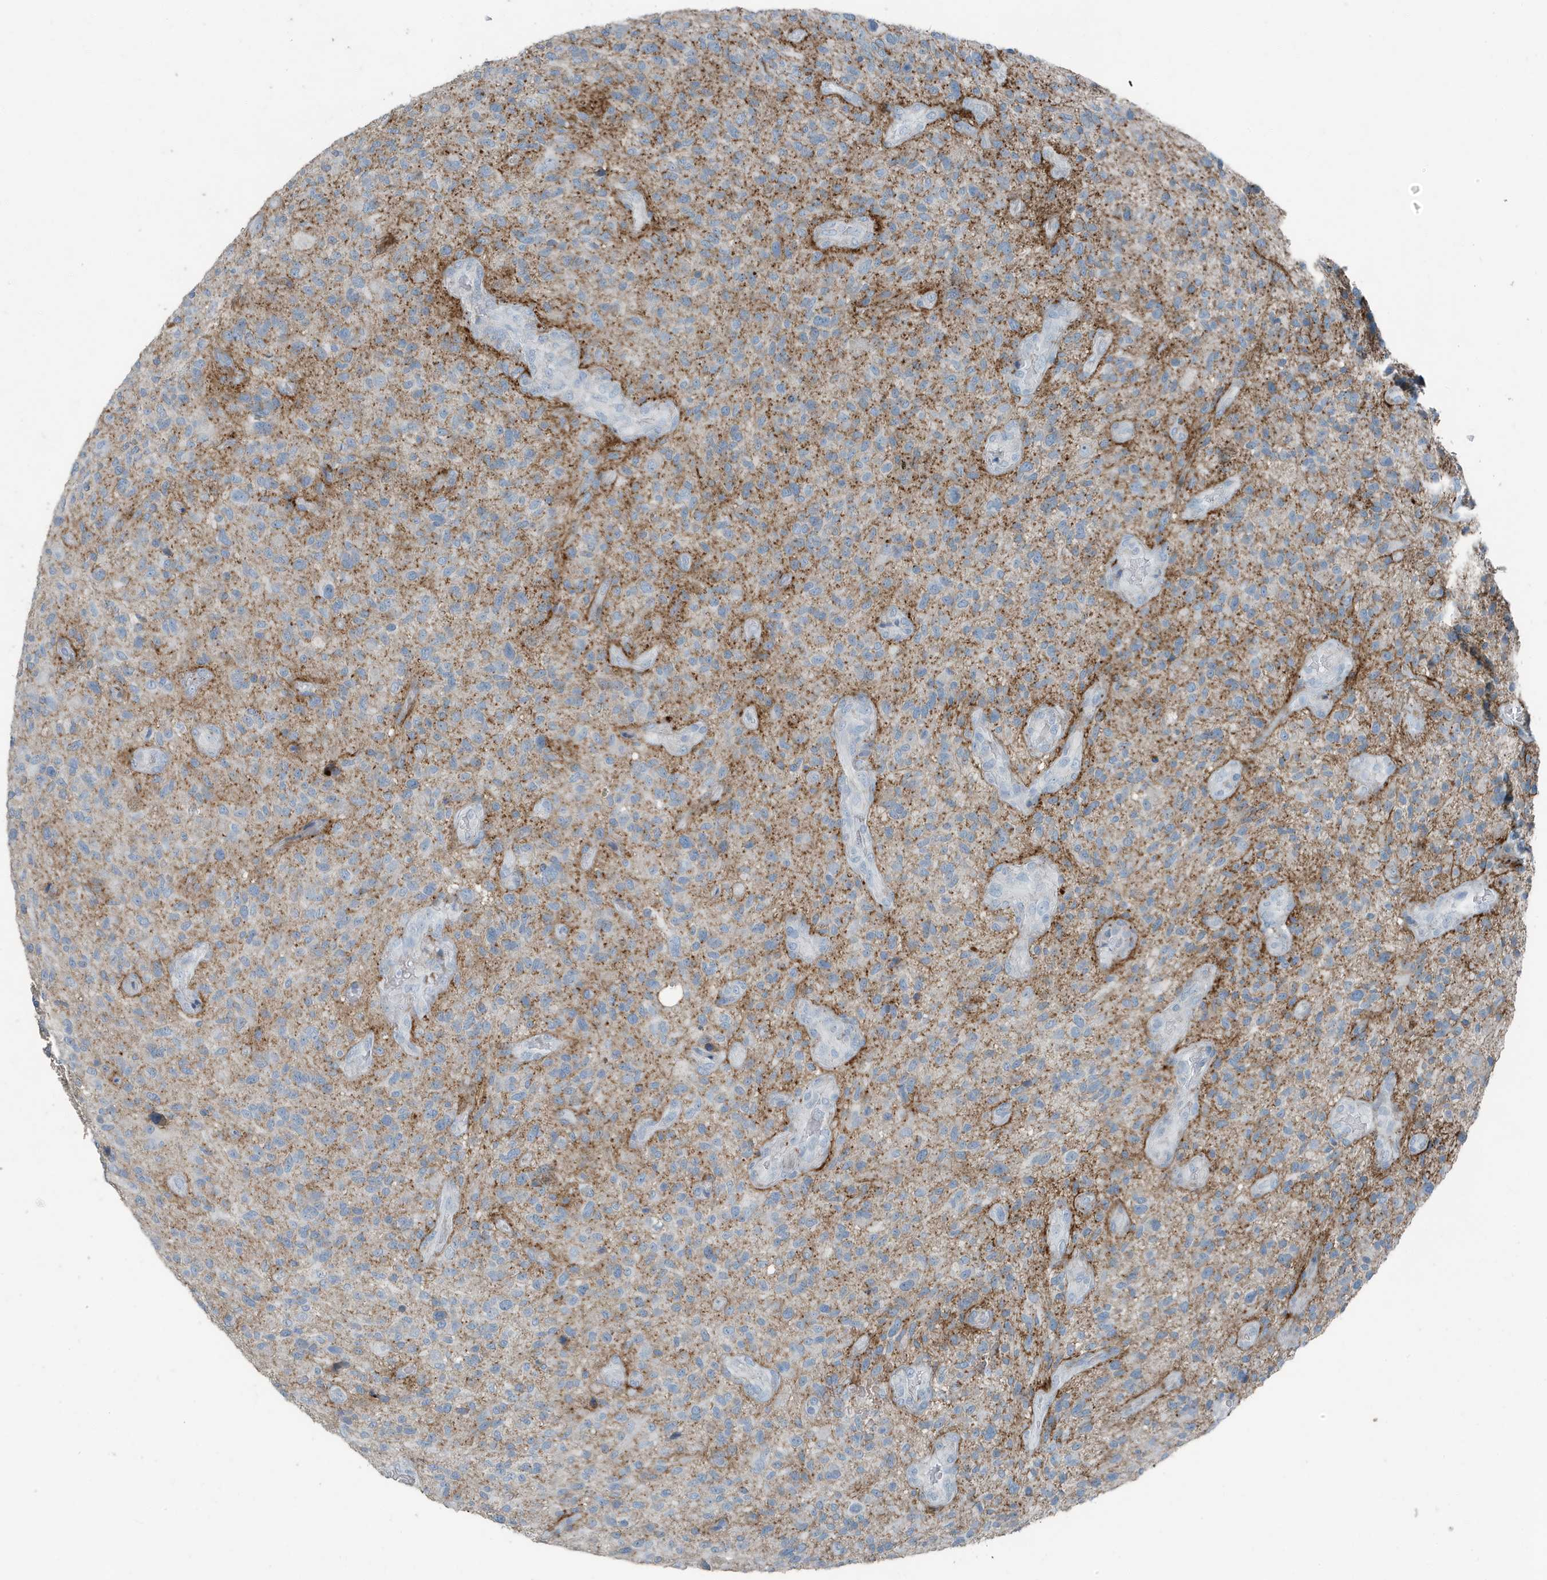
{"staining": {"intensity": "negative", "quantity": "none", "location": "none"}, "tissue": "glioma", "cell_type": "Tumor cells", "image_type": "cancer", "snomed": [{"axis": "morphology", "description": "Glioma, malignant, High grade"}, {"axis": "topography", "description": "Brain"}], "caption": "There is no significant staining in tumor cells of glioma.", "gene": "FAM162A", "patient": {"sex": "male", "age": 47}}